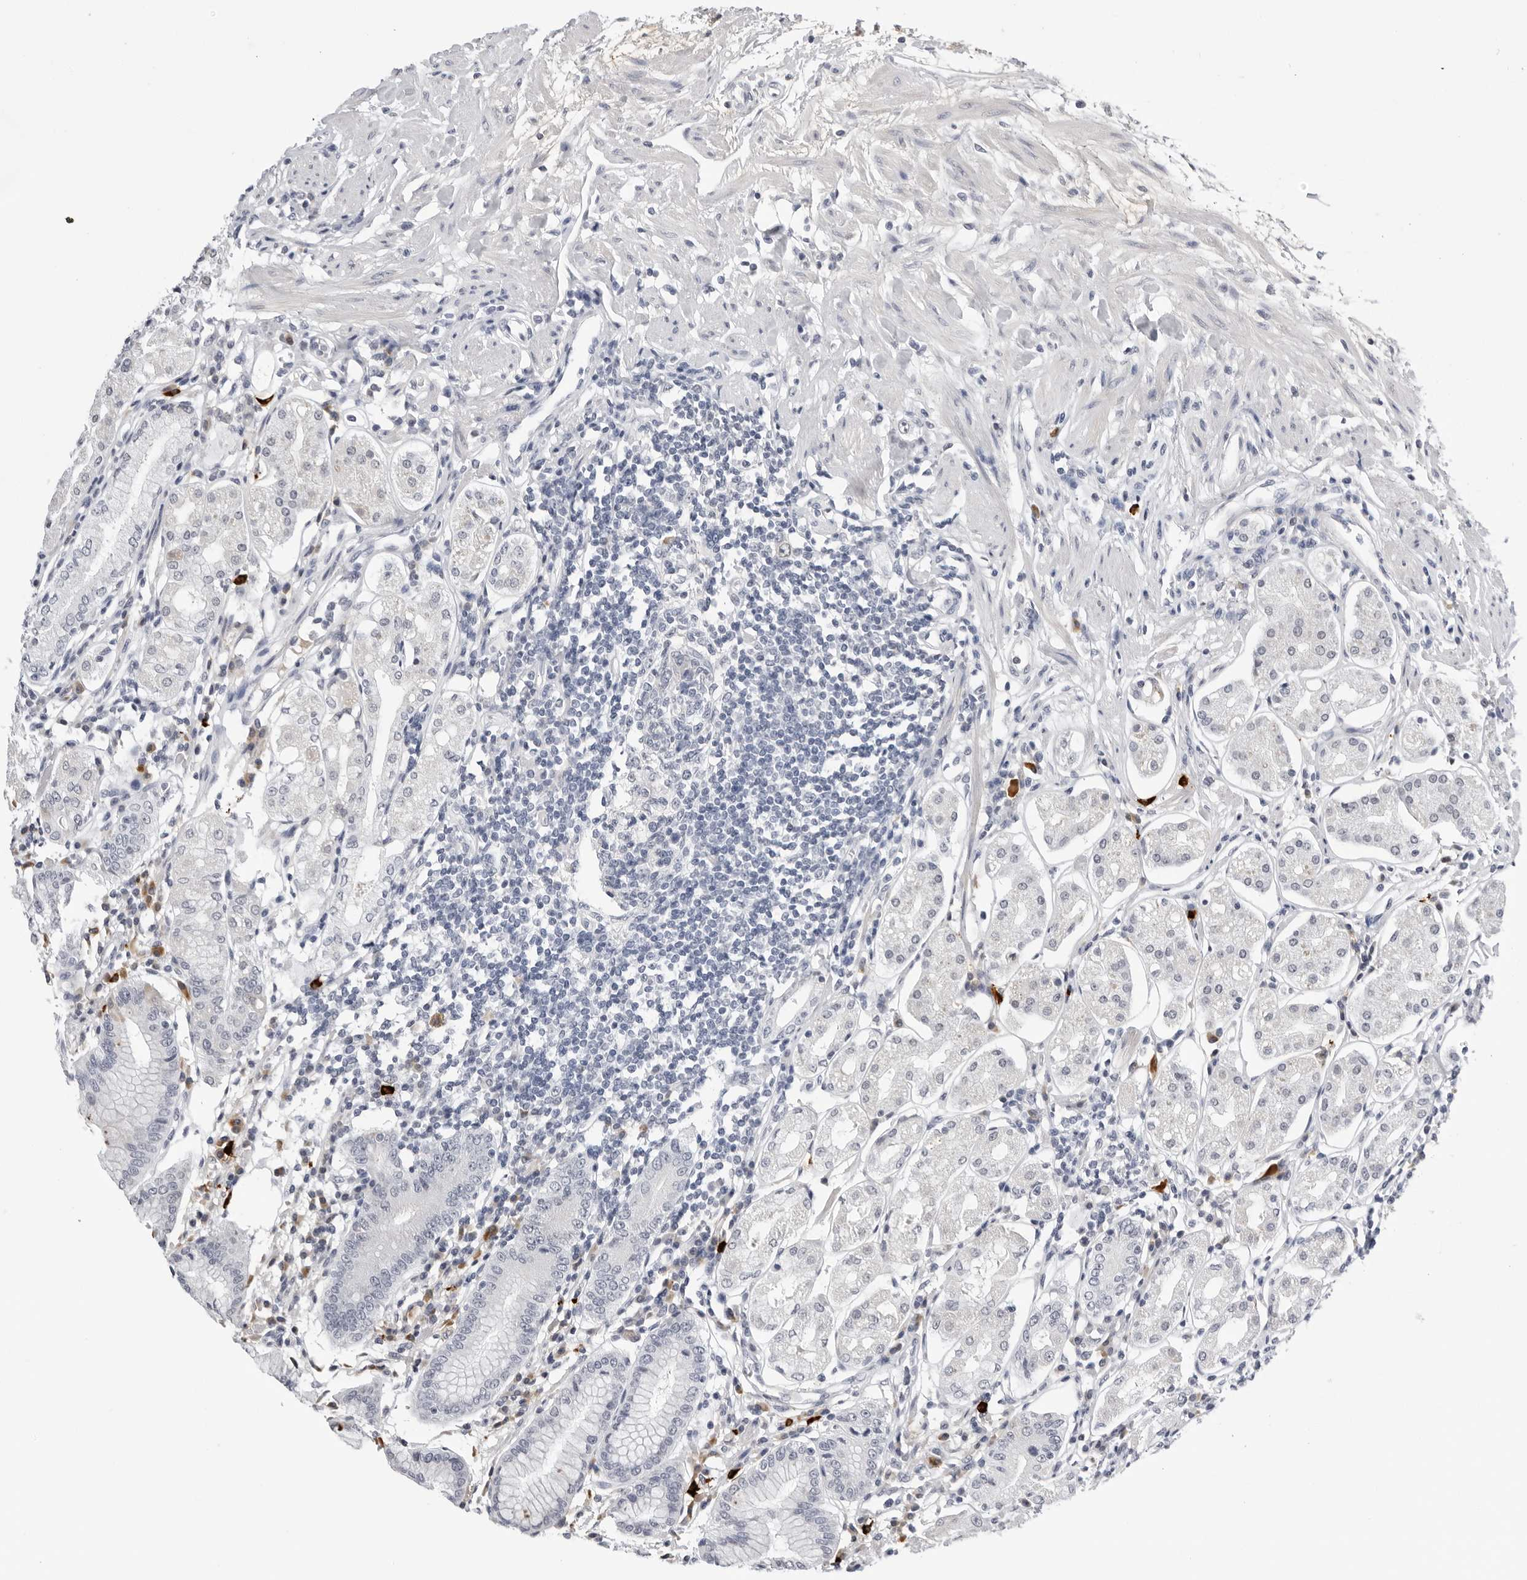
{"staining": {"intensity": "negative", "quantity": "none", "location": "none"}, "tissue": "stomach", "cell_type": "Glandular cells", "image_type": "normal", "snomed": [{"axis": "morphology", "description": "Normal tissue, NOS"}, {"axis": "topography", "description": "Stomach"}, {"axis": "topography", "description": "Stomach, lower"}], "caption": "This photomicrograph is of benign stomach stained with immunohistochemistry to label a protein in brown with the nuclei are counter-stained blue. There is no positivity in glandular cells.", "gene": "ZNF502", "patient": {"sex": "female", "age": 56}}